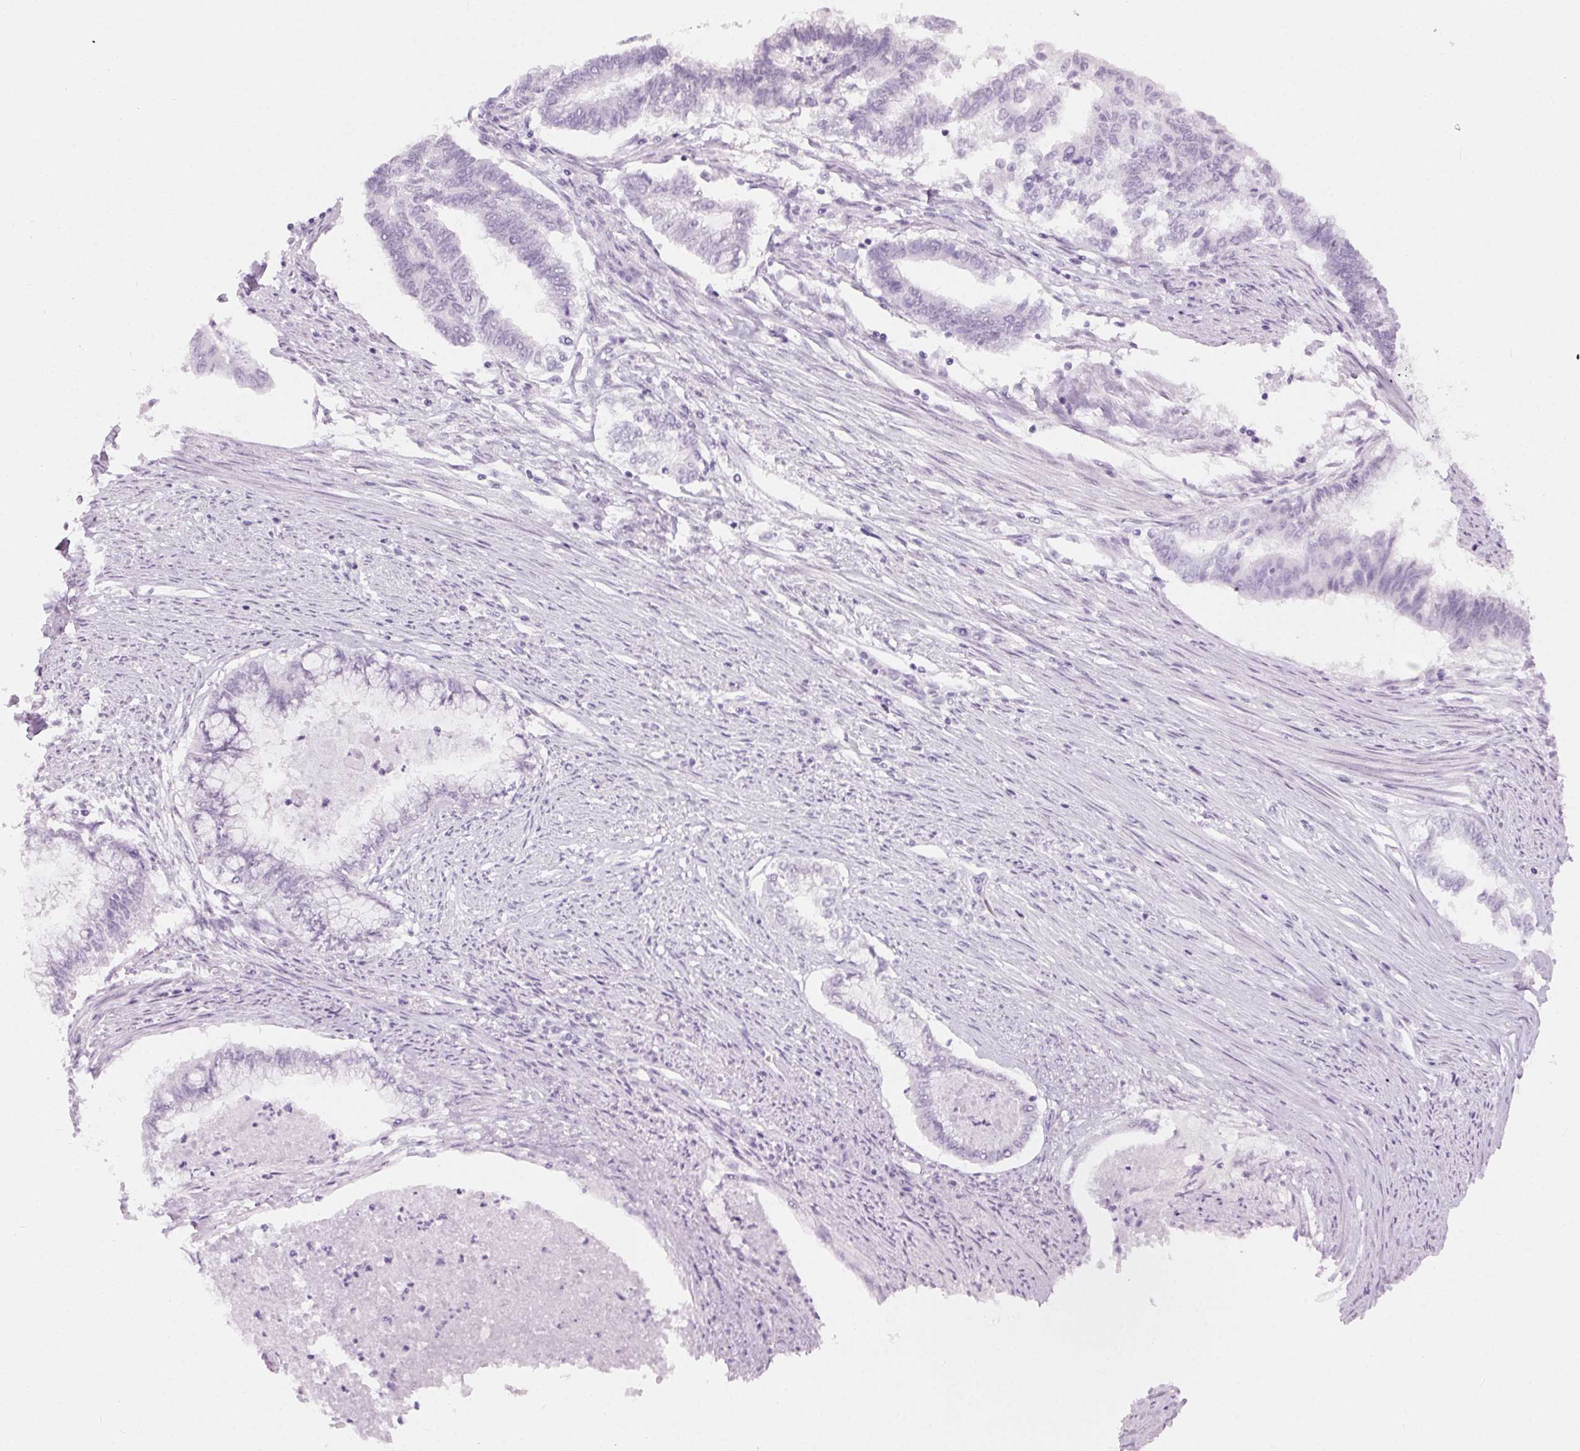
{"staining": {"intensity": "negative", "quantity": "none", "location": "none"}, "tissue": "endometrial cancer", "cell_type": "Tumor cells", "image_type": "cancer", "snomed": [{"axis": "morphology", "description": "Adenocarcinoma, NOS"}, {"axis": "topography", "description": "Endometrium"}], "caption": "There is no significant staining in tumor cells of endometrial cancer (adenocarcinoma).", "gene": "BEND2", "patient": {"sex": "female", "age": 79}}